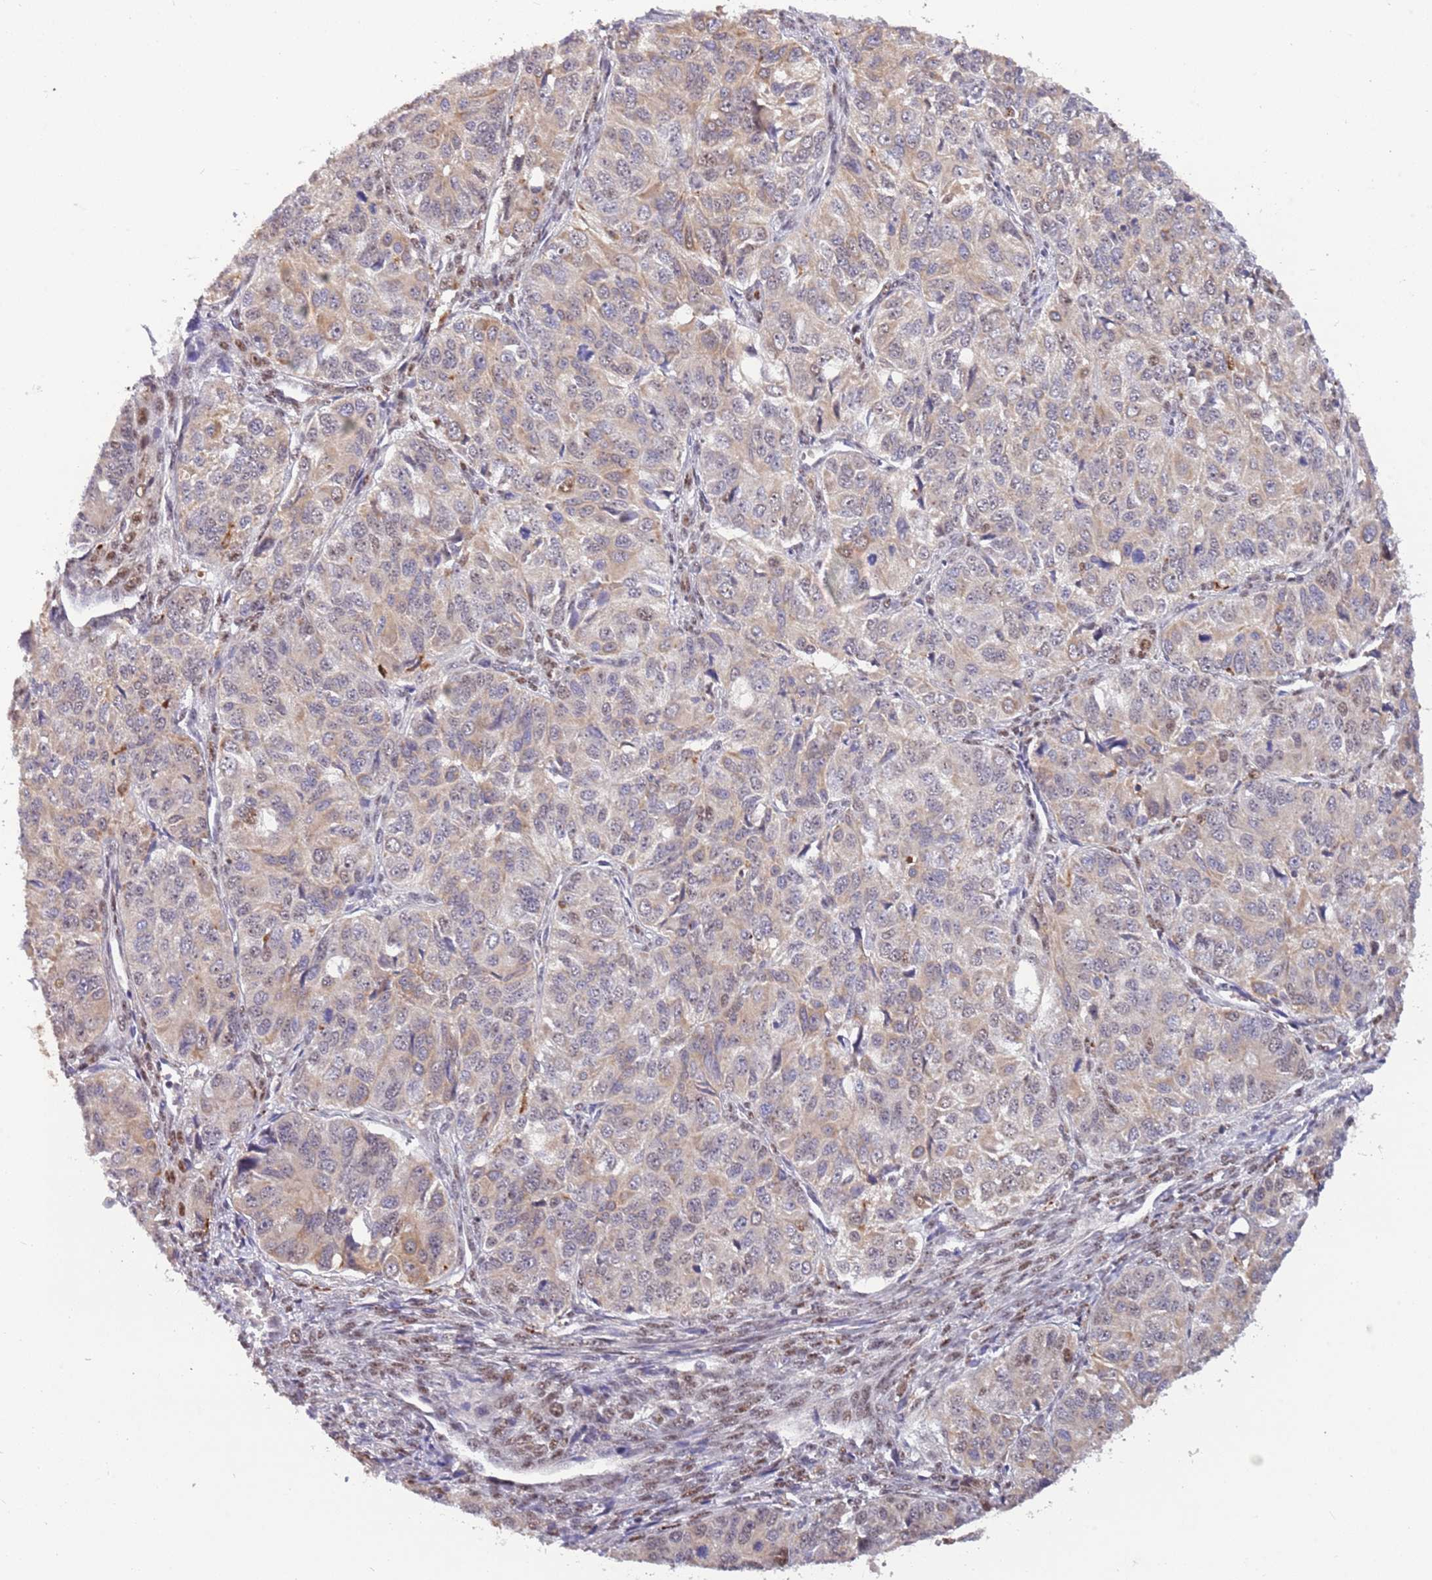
{"staining": {"intensity": "moderate", "quantity": "25%-75%", "location": "cytoplasmic/membranous,nuclear"}, "tissue": "ovarian cancer", "cell_type": "Tumor cells", "image_type": "cancer", "snomed": [{"axis": "morphology", "description": "Carcinoma, endometroid"}, {"axis": "topography", "description": "Ovary"}], "caption": "Immunohistochemical staining of human endometroid carcinoma (ovarian) exhibits moderate cytoplasmic/membranous and nuclear protein staining in approximately 25%-75% of tumor cells.", "gene": "TRIM27", "patient": {"sex": "female", "age": 51}}